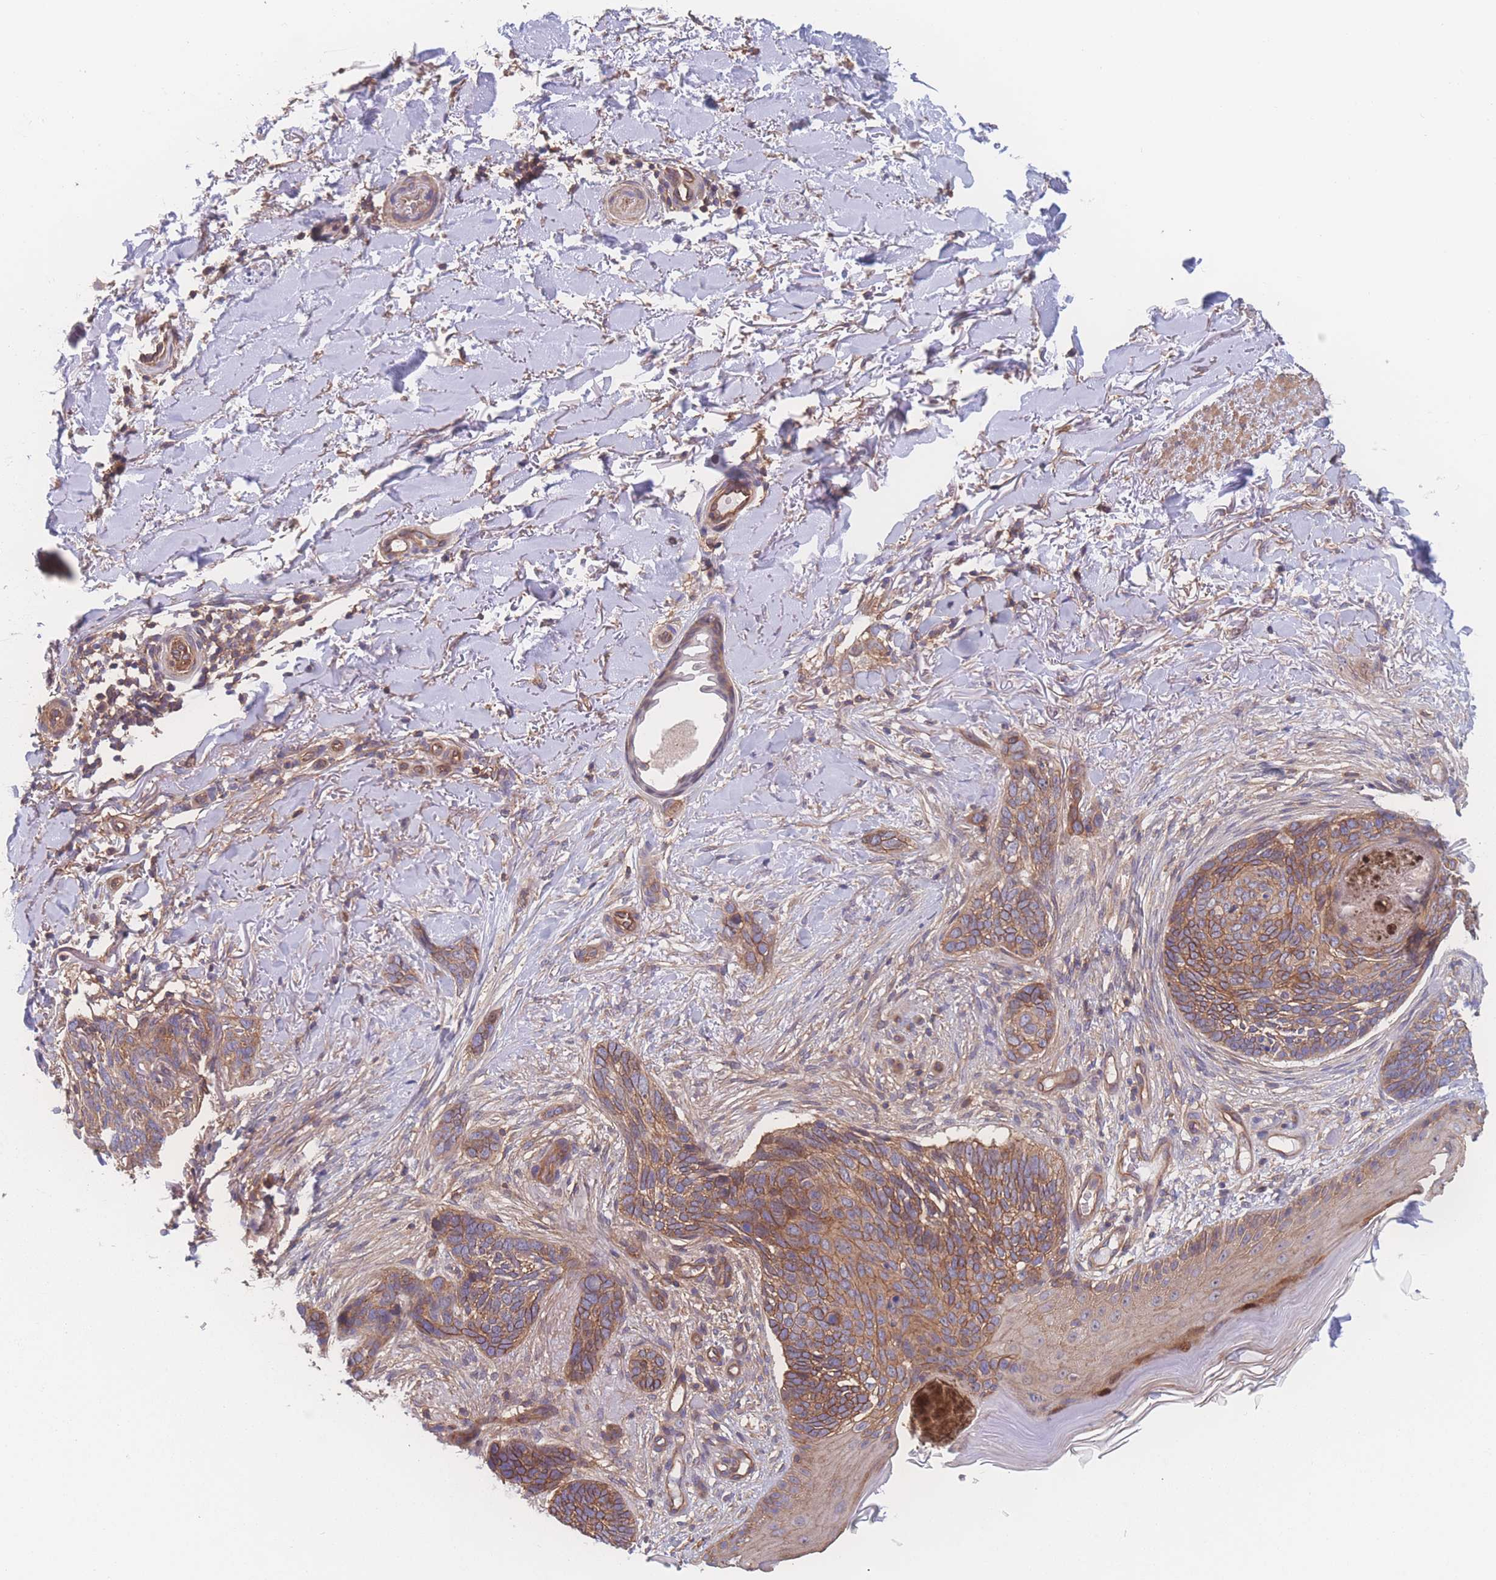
{"staining": {"intensity": "moderate", "quantity": ">75%", "location": "cytoplasmic/membranous"}, "tissue": "skin cancer", "cell_type": "Tumor cells", "image_type": "cancer", "snomed": [{"axis": "morphology", "description": "Normal tissue, NOS"}, {"axis": "morphology", "description": "Basal cell carcinoma"}, {"axis": "topography", "description": "Skin"}], "caption": "Brown immunohistochemical staining in human skin cancer reveals moderate cytoplasmic/membranous expression in approximately >75% of tumor cells. (brown staining indicates protein expression, while blue staining denotes nuclei).", "gene": "CFAP97", "patient": {"sex": "female", "age": 67}}